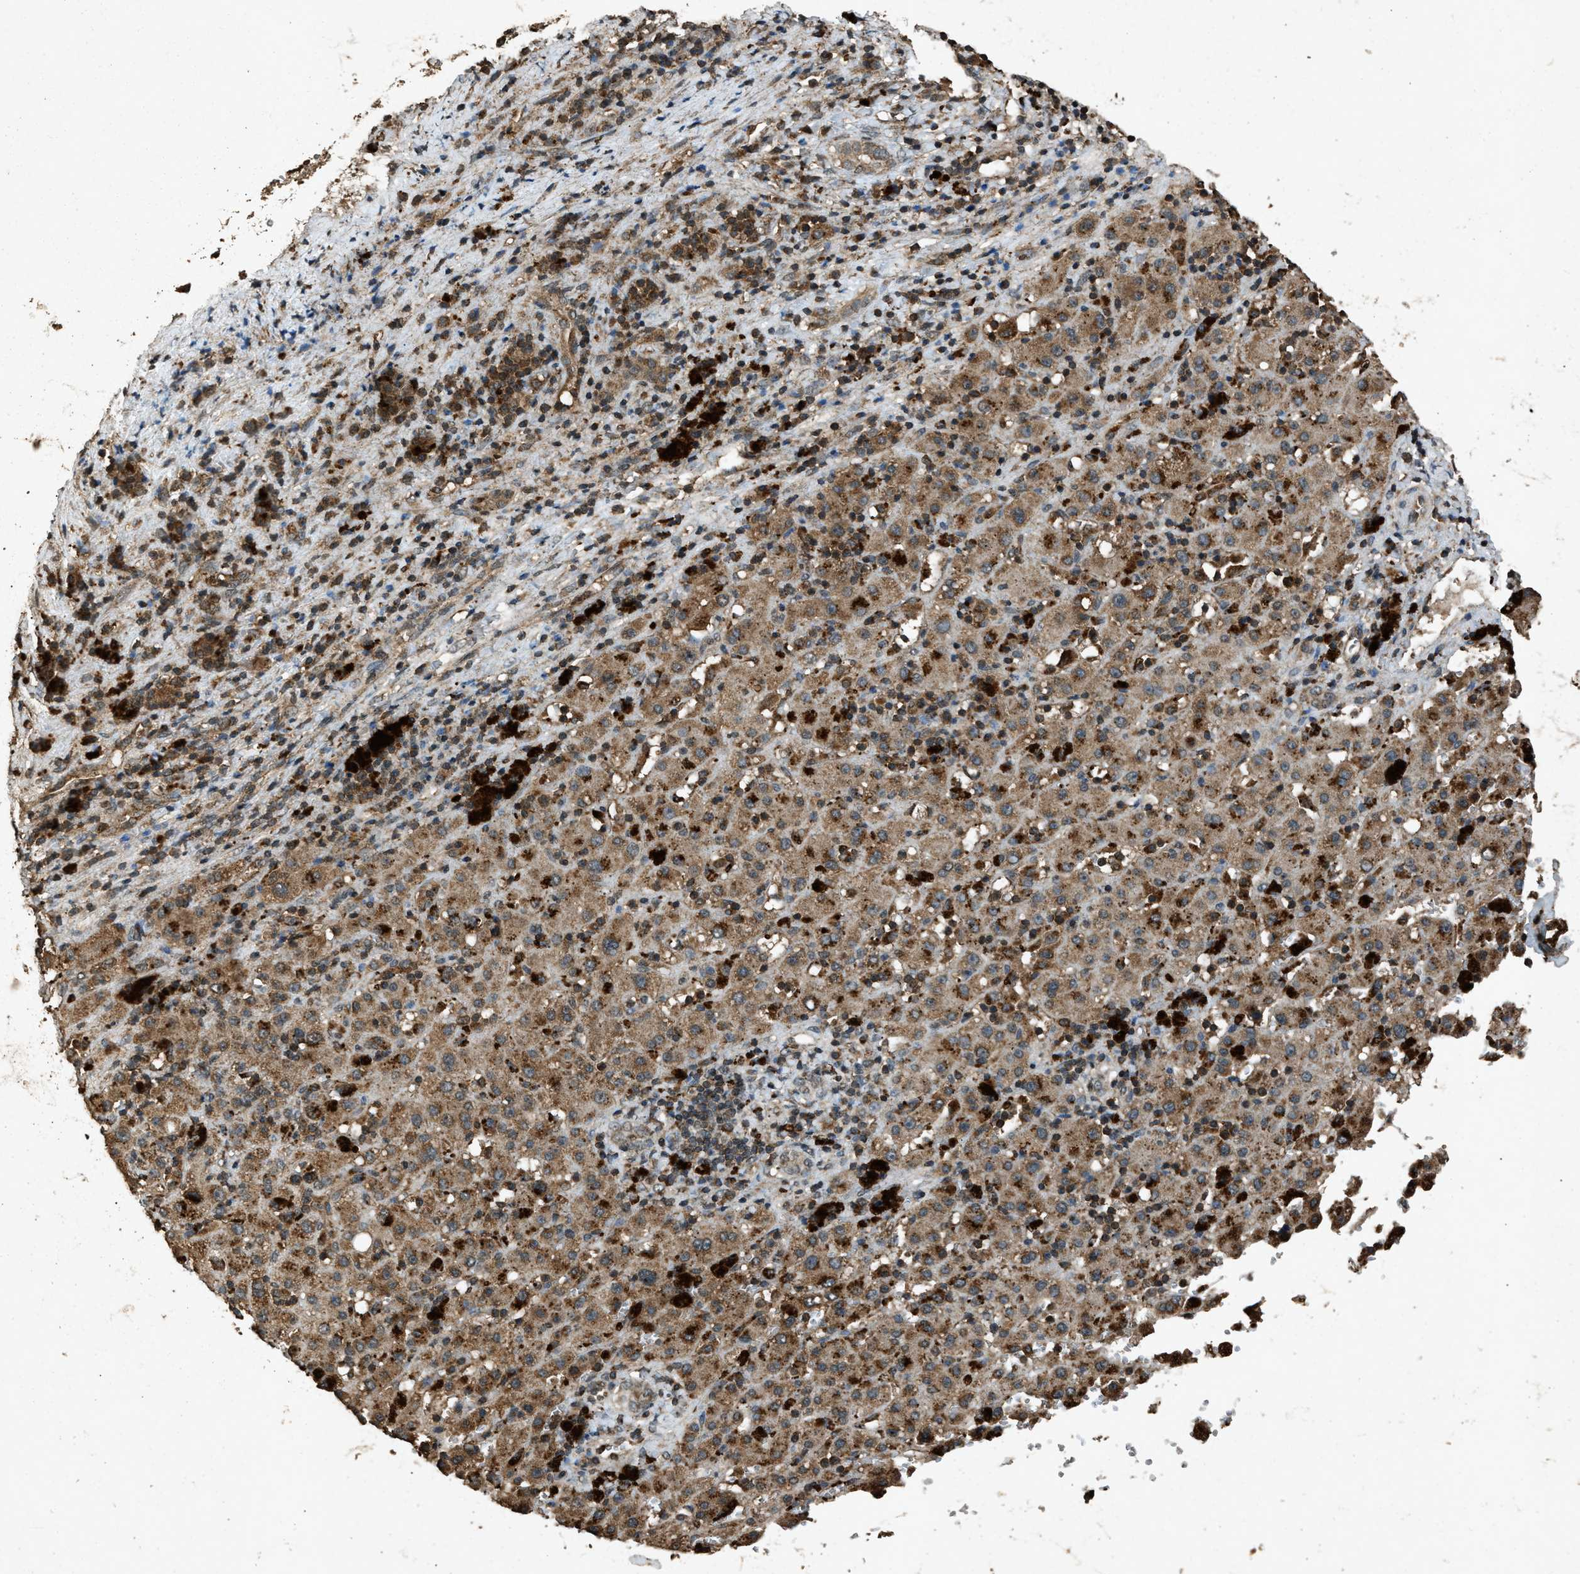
{"staining": {"intensity": "moderate", "quantity": ">75%", "location": "cytoplasmic/membranous"}, "tissue": "liver cancer", "cell_type": "Tumor cells", "image_type": "cancer", "snomed": [{"axis": "morphology", "description": "Carcinoma, Hepatocellular, NOS"}, {"axis": "topography", "description": "Liver"}], "caption": "Immunohistochemical staining of human liver hepatocellular carcinoma demonstrates medium levels of moderate cytoplasmic/membranous protein expression in about >75% of tumor cells.", "gene": "OAS1", "patient": {"sex": "female", "age": 58}}